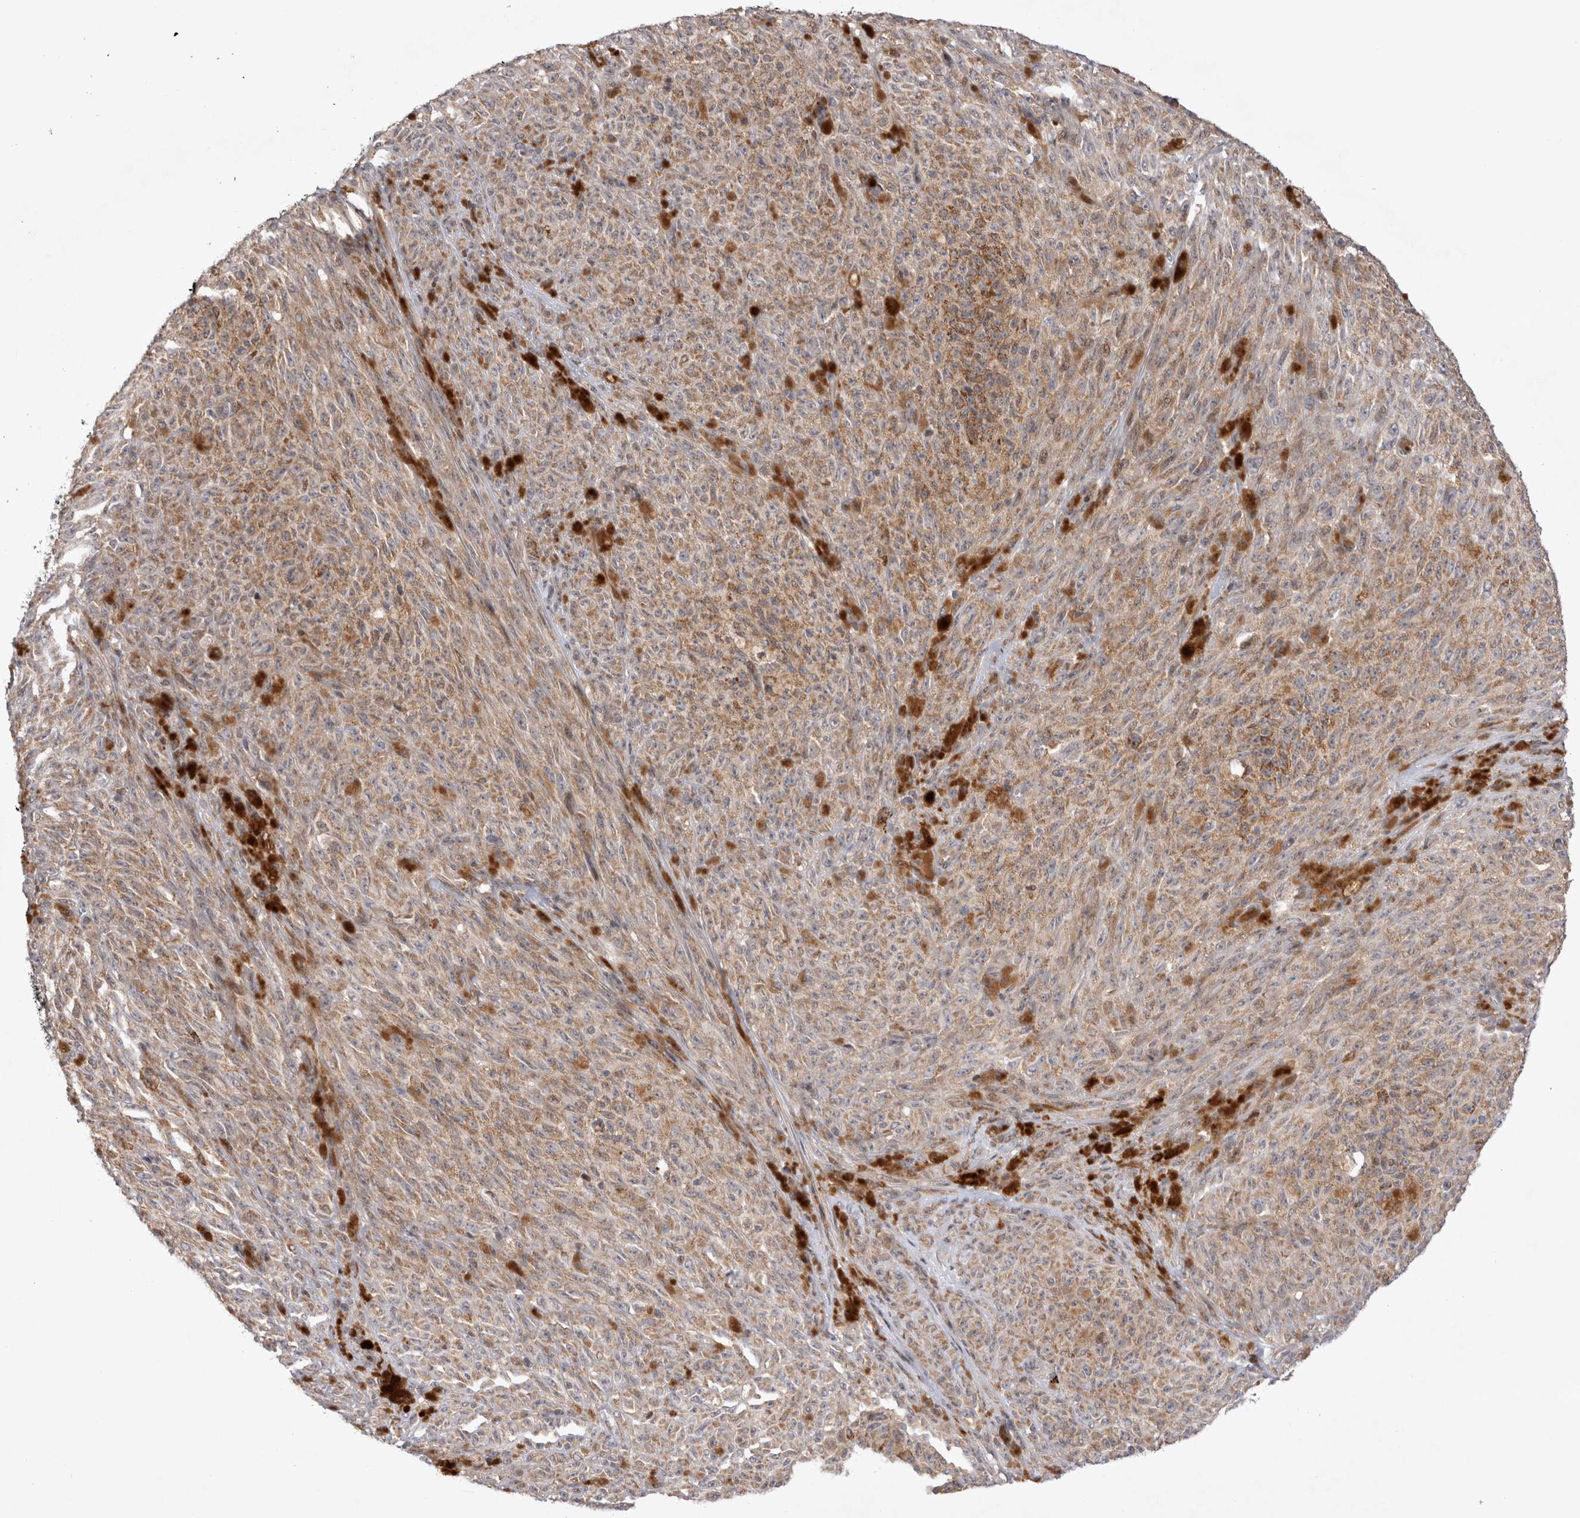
{"staining": {"intensity": "weak", "quantity": ">75%", "location": "cytoplasmic/membranous"}, "tissue": "melanoma", "cell_type": "Tumor cells", "image_type": "cancer", "snomed": [{"axis": "morphology", "description": "Malignant melanoma, NOS"}, {"axis": "topography", "description": "Skin"}], "caption": "Immunohistochemical staining of melanoma shows low levels of weak cytoplasmic/membranous positivity in approximately >75% of tumor cells.", "gene": "PLEKHM1", "patient": {"sex": "female", "age": 82}}